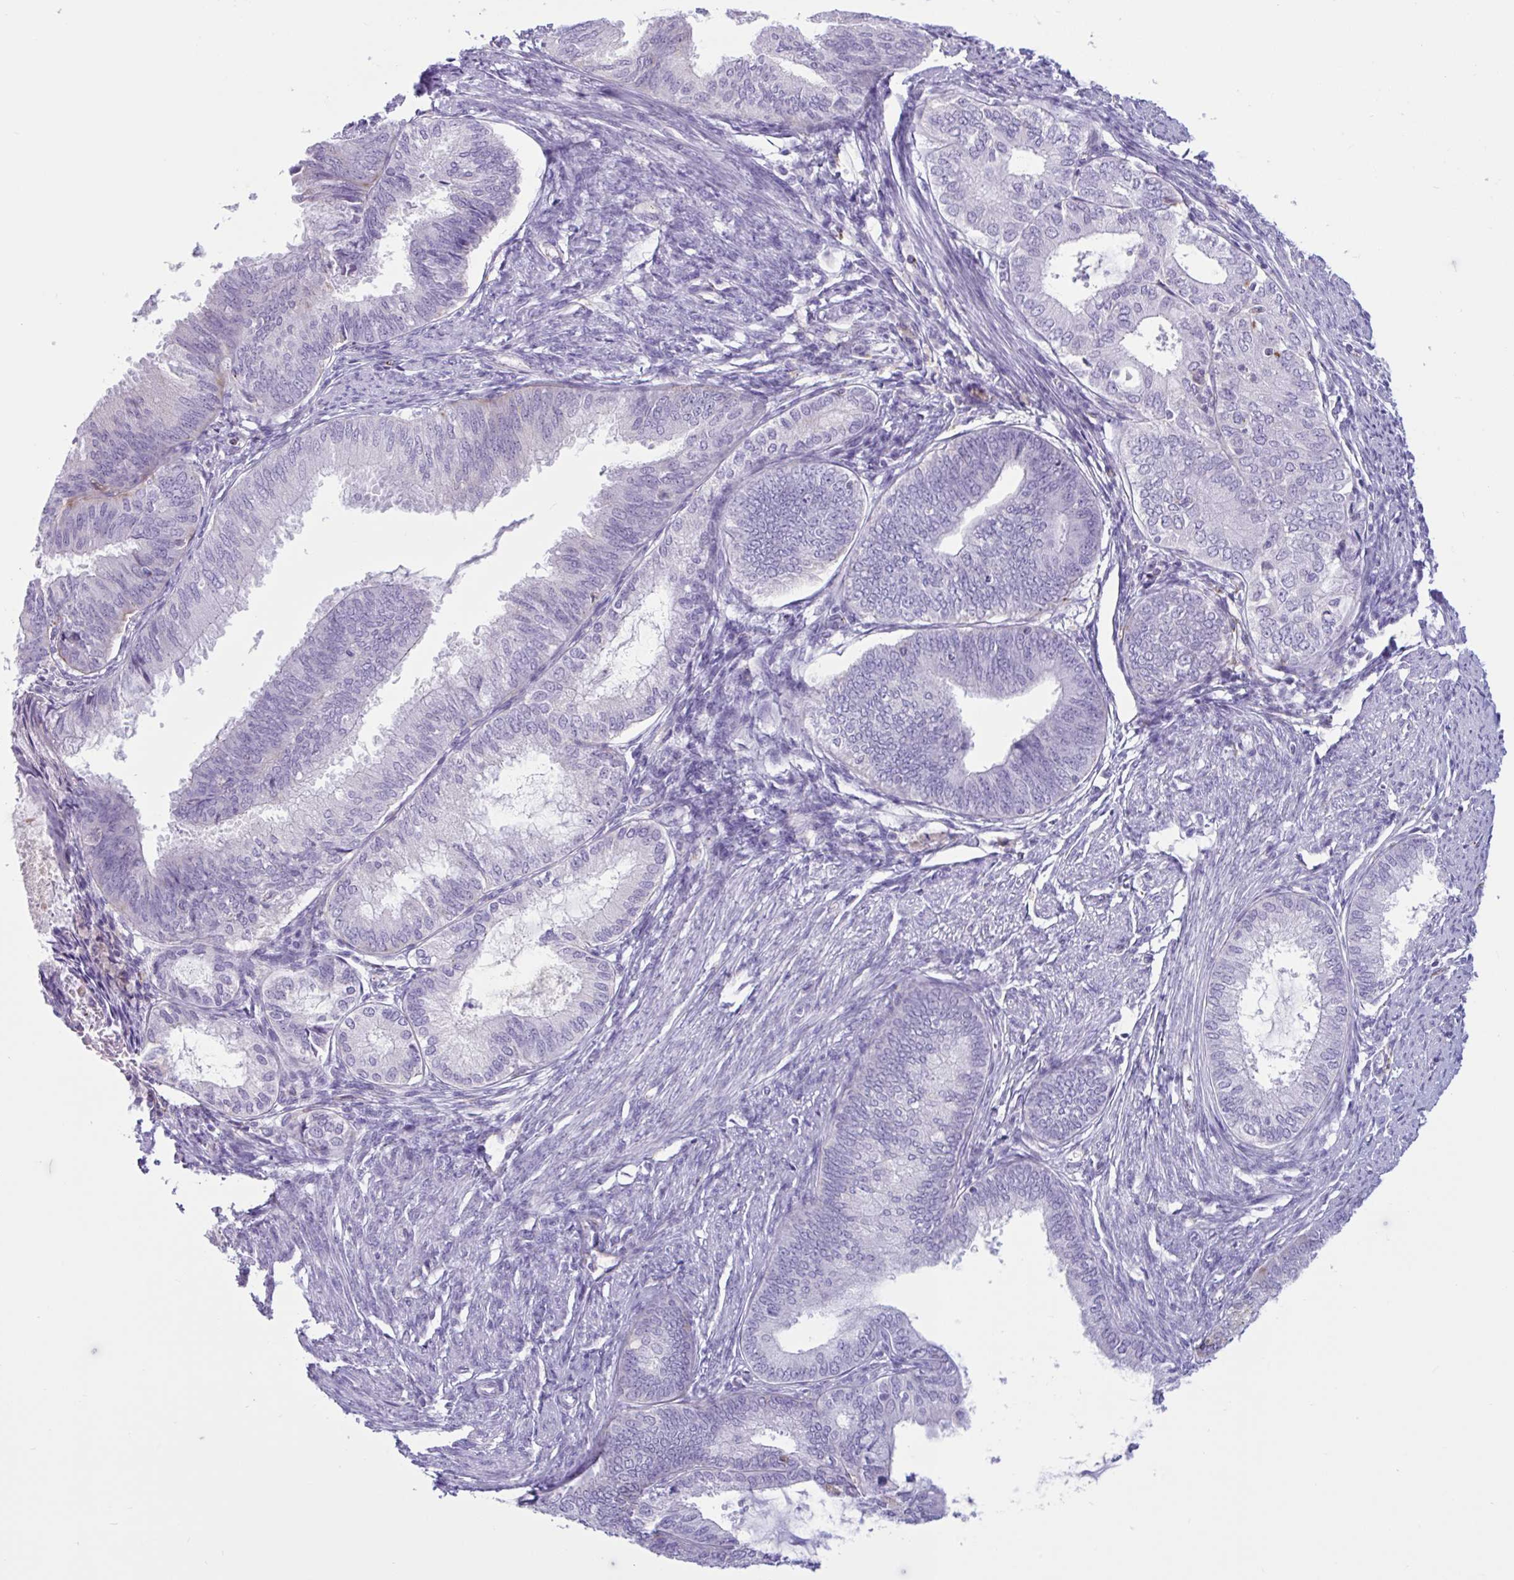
{"staining": {"intensity": "negative", "quantity": "none", "location": "none"}, "tissue": "endometrial cancer", "cell_type": "Tumor cells", "image_type": "cancer", "snomed": [{"axis": "morphology", "description": "Adenocarcinoma, NOS"}, {"axis": "topography", "description": "Endometrium"}], "caption": "Tumor cells are negative for brown protein staining in endometrial cancer.", "gene": "XCL1", "patient": {"sex": "female", "age": 86}}